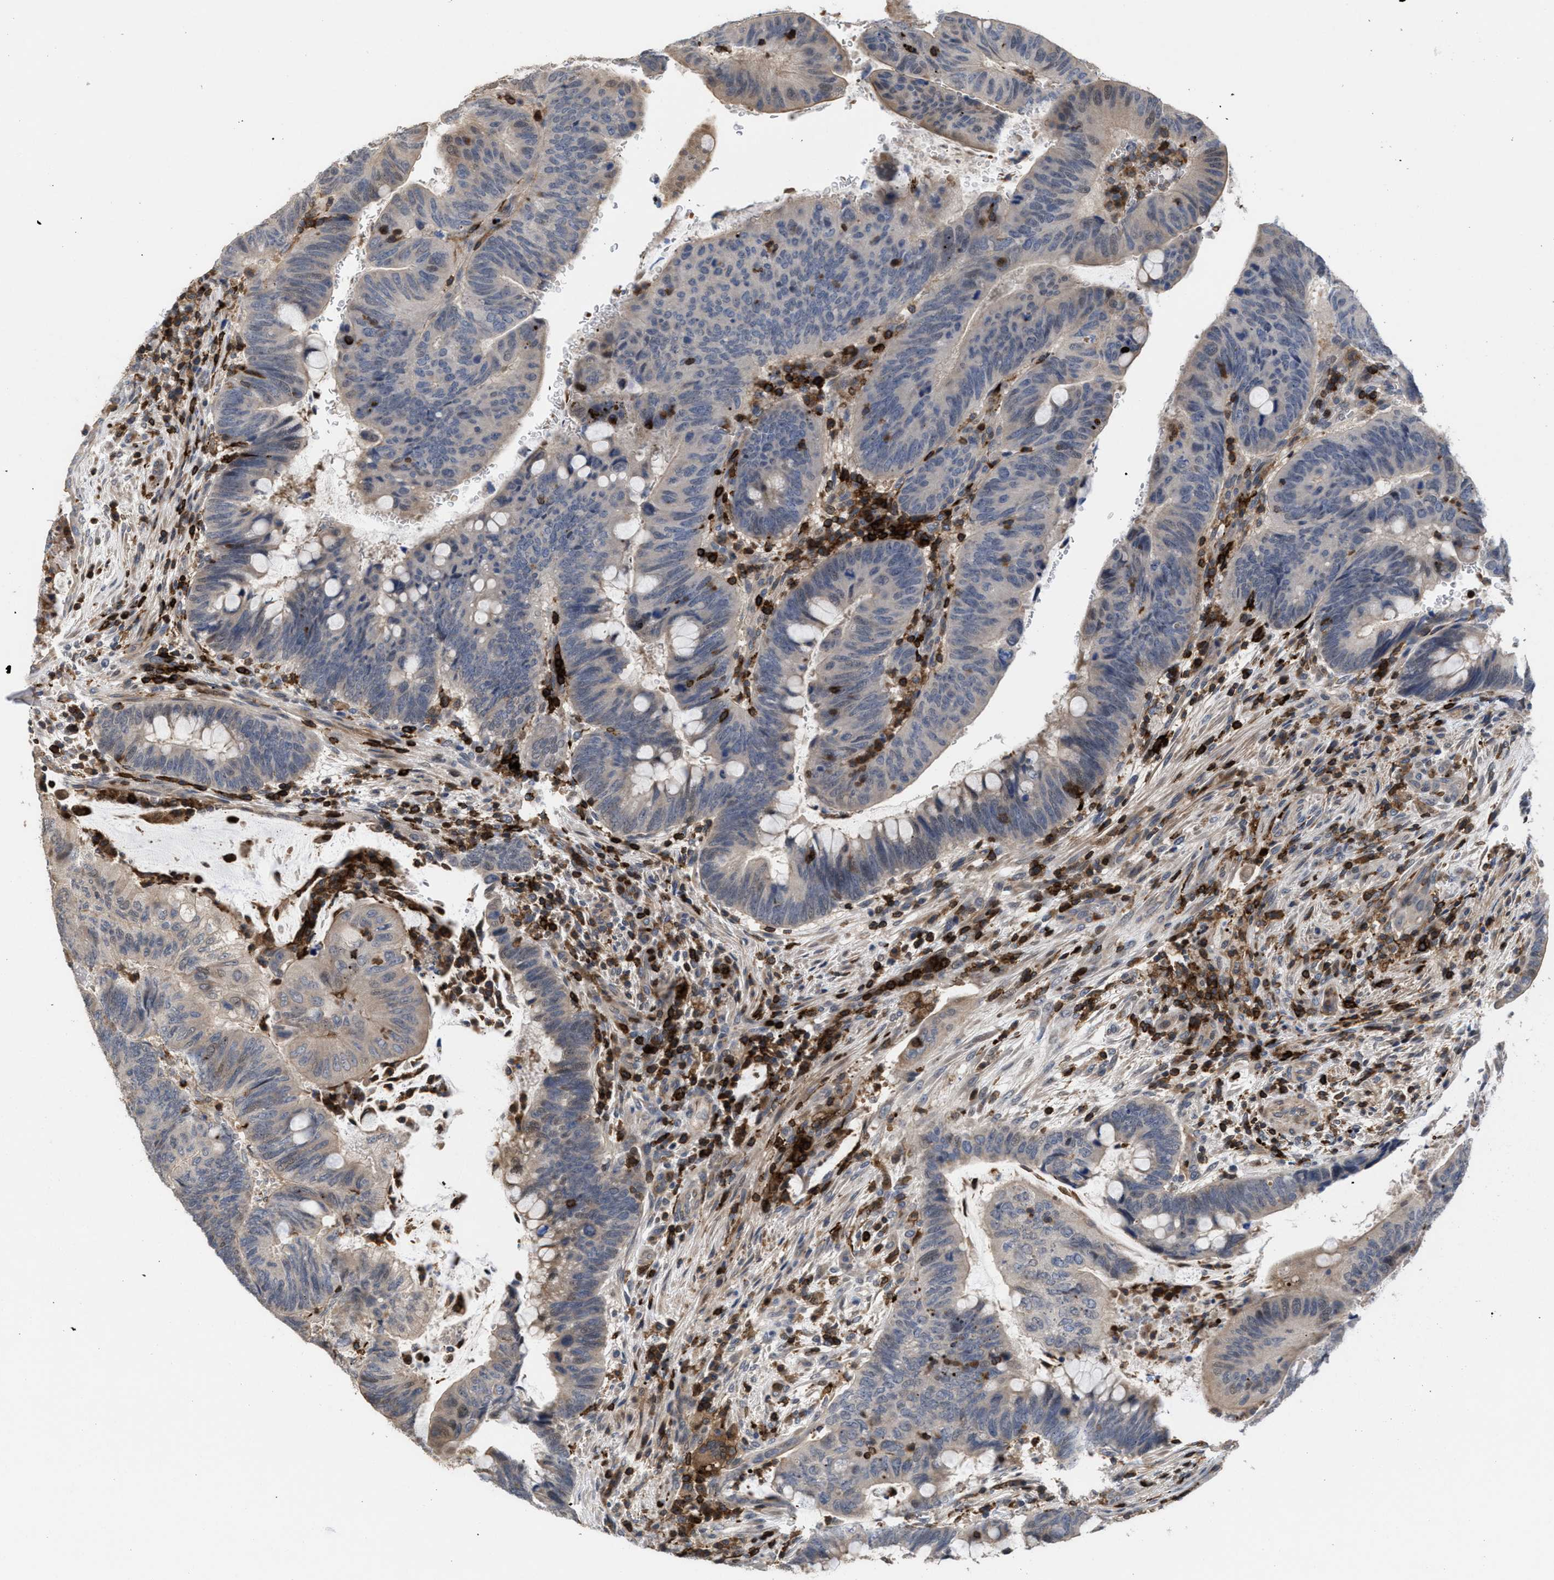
{"staining": {"intensity": "weak", "quantity": "<25%", "location": "cytoplasmic/membranous"}, "tissue": "colorectal cancer", "cell_type": "Tumor cells", "image_type": "cancer", "snomed": [{"axis": "morphology", "description": "Normal tissue, NOS"}, {"axis": "morphology", "description": "Adenocarcinoma, NOS"}, {"axis": "topography", "description": "Rectum"}, {"axis": "topography", "description": "Peripheral nerve tissue"}], "caption": "IHC of human colorectal cancer shows no staining in tumor cells. (DAB (3,3'-diaminobenzidine) IHC visualized using brightfield microscopy, high magnification).", "gene": "PTPRE", "patient": {"sex": "male", "age": 92}}